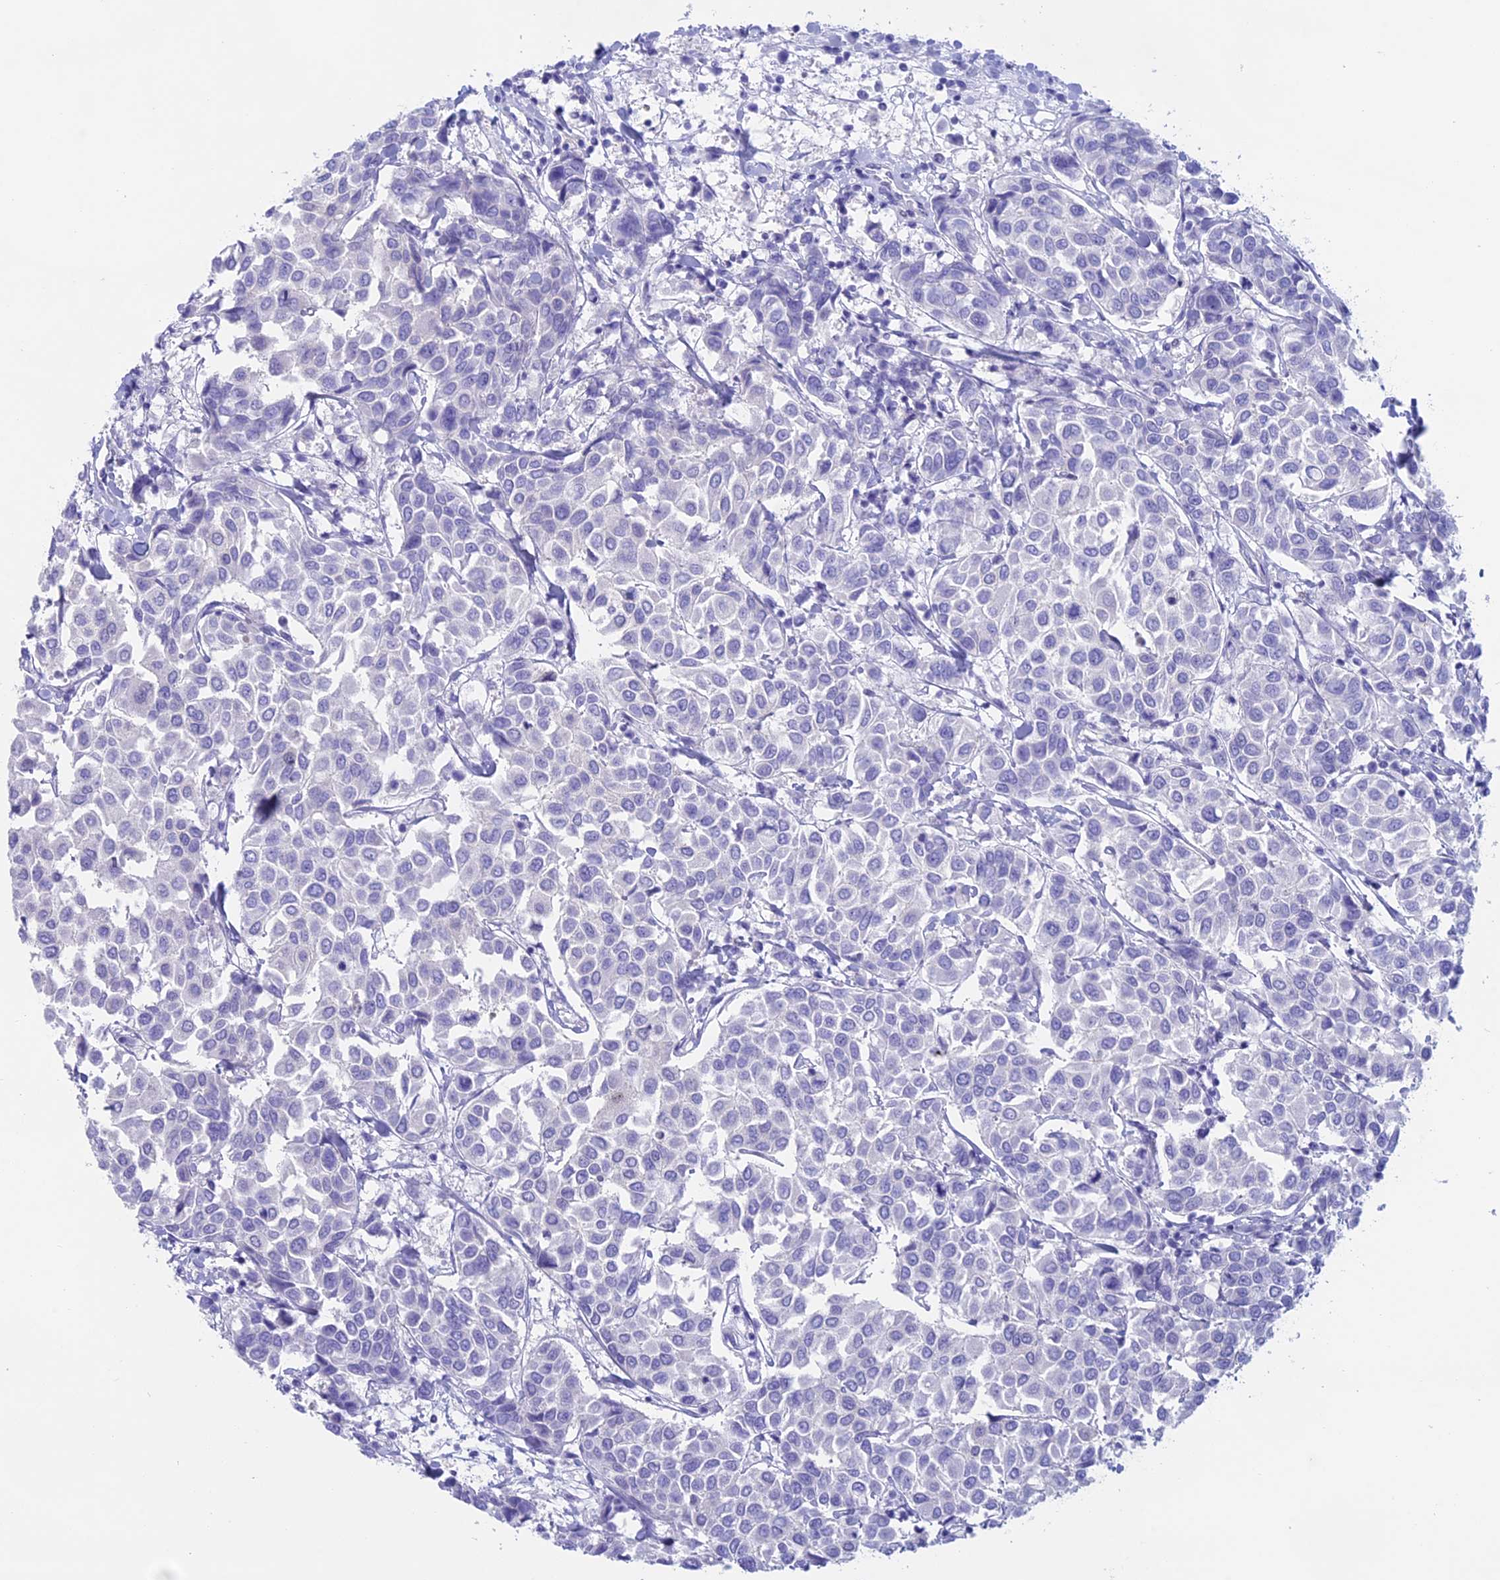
{"staining": {"intensity": "negative", "quantity": "none", "location": "none"}, "tissue": "breast cancer", "cell_type": "Tumor cells", "image_type": "cancer", "snomed": [{"axis": "morphology", "description": "Duct carcinoma"}, {"axis": "topography", "description": "Breast"}], "caption": "Tumor cells are negative for protein expression in human breast cancer. Nuclei are stained in blue.", "gene": "RP1", "patient": {"sex": "female", "age": 55}}